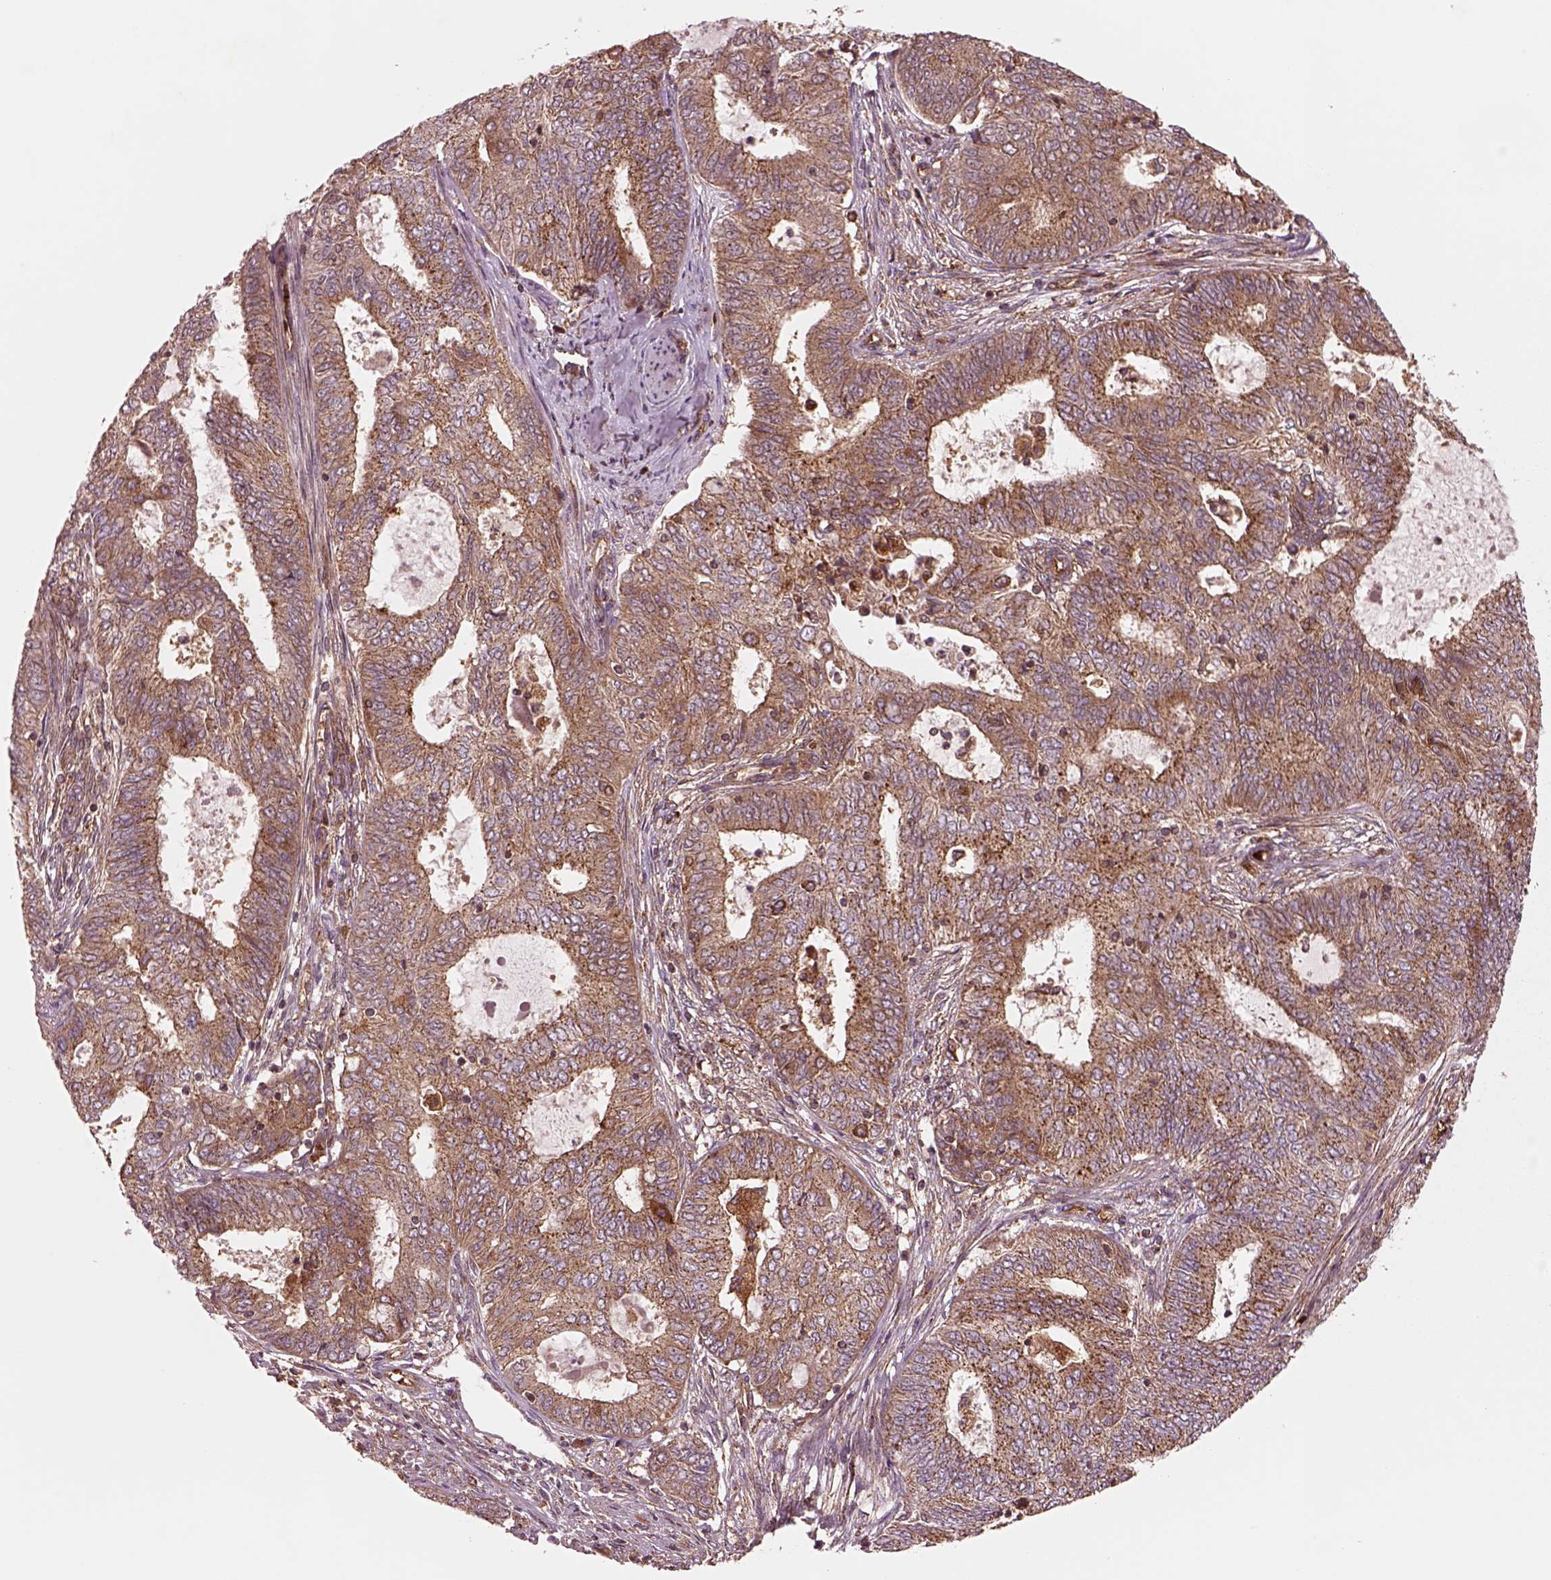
{"staining": {"intensity": "moderate", "quantity": "25%-75%", "location": "cytoplasmic/membranous"}, "tissue": "endometrial cancer", "cell_type": "Tumor cells", "image_type": "cancer", "snomed": [{"axis": "morphology", "description": "Adenocarcinoma, NOS"}, {"axis": "topography", "description": "Endometrium"}], "caption": "Tumor cells reveal medium levels of moderate cytoplasmic/membranous expression in approximately 25%-75% of cells in human adenocarcinoma (endometrial).", "gene": "WASHC2A", "patient": {"sex": "female", "age": 62}}